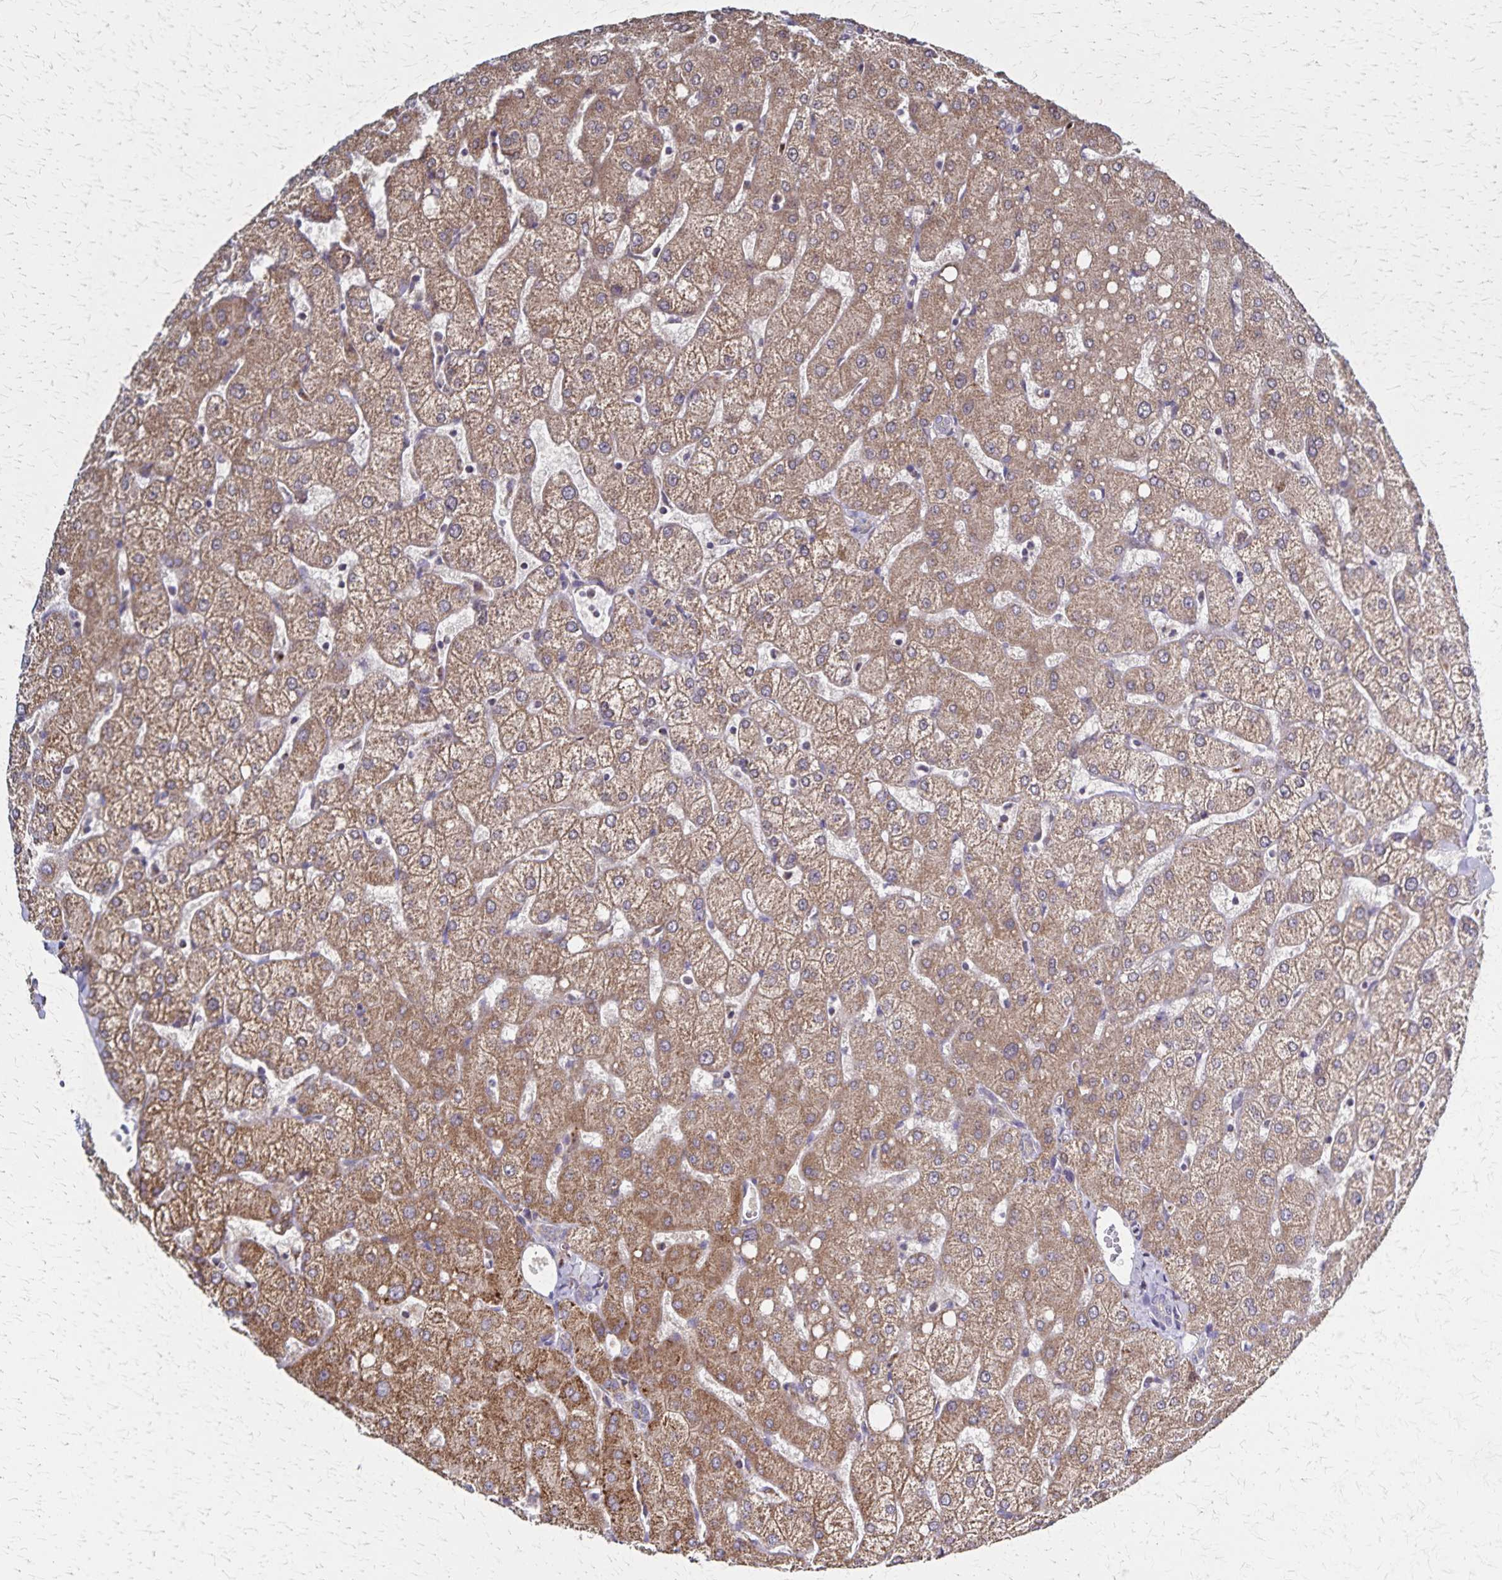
{"staining": {"intensity": "negative", "quantity": "none", "location": "none"}, "tissue": "liver", "cell_type": "Cholangiocytes", "image_type": "normal", "snomed": [{"axis": "morphology", "description": "Normal tissue, NOS"}, {"axis": "topography", "description": "Liver"}], "caption": "Immunohistochemistry photomicrograph of benign human liver stained for a protein (brown), which reveals no positivity in cholangiocytes.", "gene": "NFS1", "patient": {"sex": "female", "age": 54}}